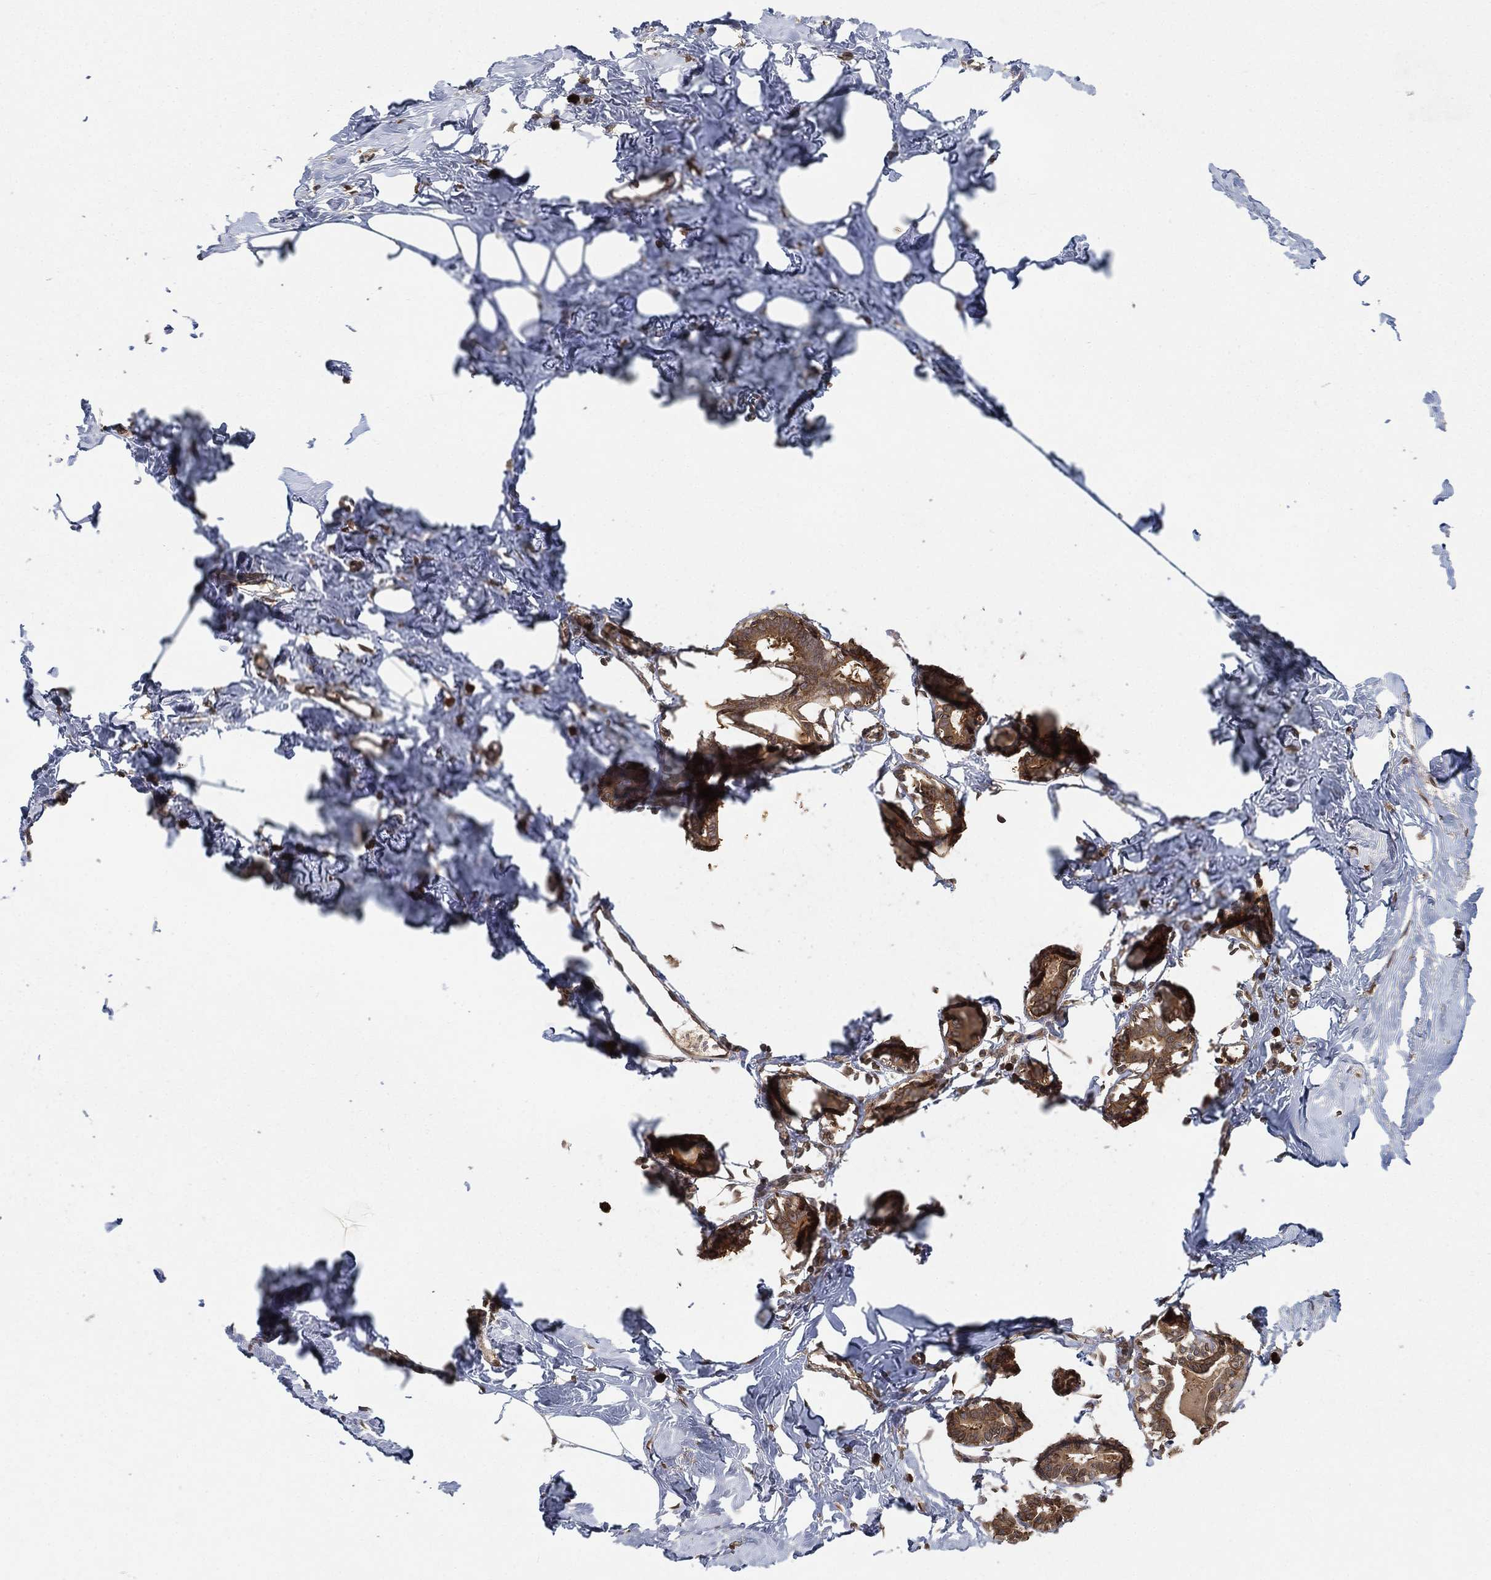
{"staining": {"intensity": "strong", "quantity": ">75%", "location": "cytoplasmic/membranous"}, "tissue": "breast", "cell_type": "Glandular cells", "image_type": "normal", "snomed": [{"axis": "morphology", "description": "Normal tissue, NOS"}, {"axis": "morphology", "description": "Lobular carcinoma, in situ"}, {"axis": "topography", "description": "Breast"}], "caption": "Strong cytoplasmic/membranous protein expression is identified in approximately >75% of glandular cells in breast. The staining was performed using DAB to visualize the protein expression in brown, while the nuclei were stained in blue with hematoxylin (Magnification: 20x).", "gene": "UBA5", "patient": {"sex": "female", "age": 35}}